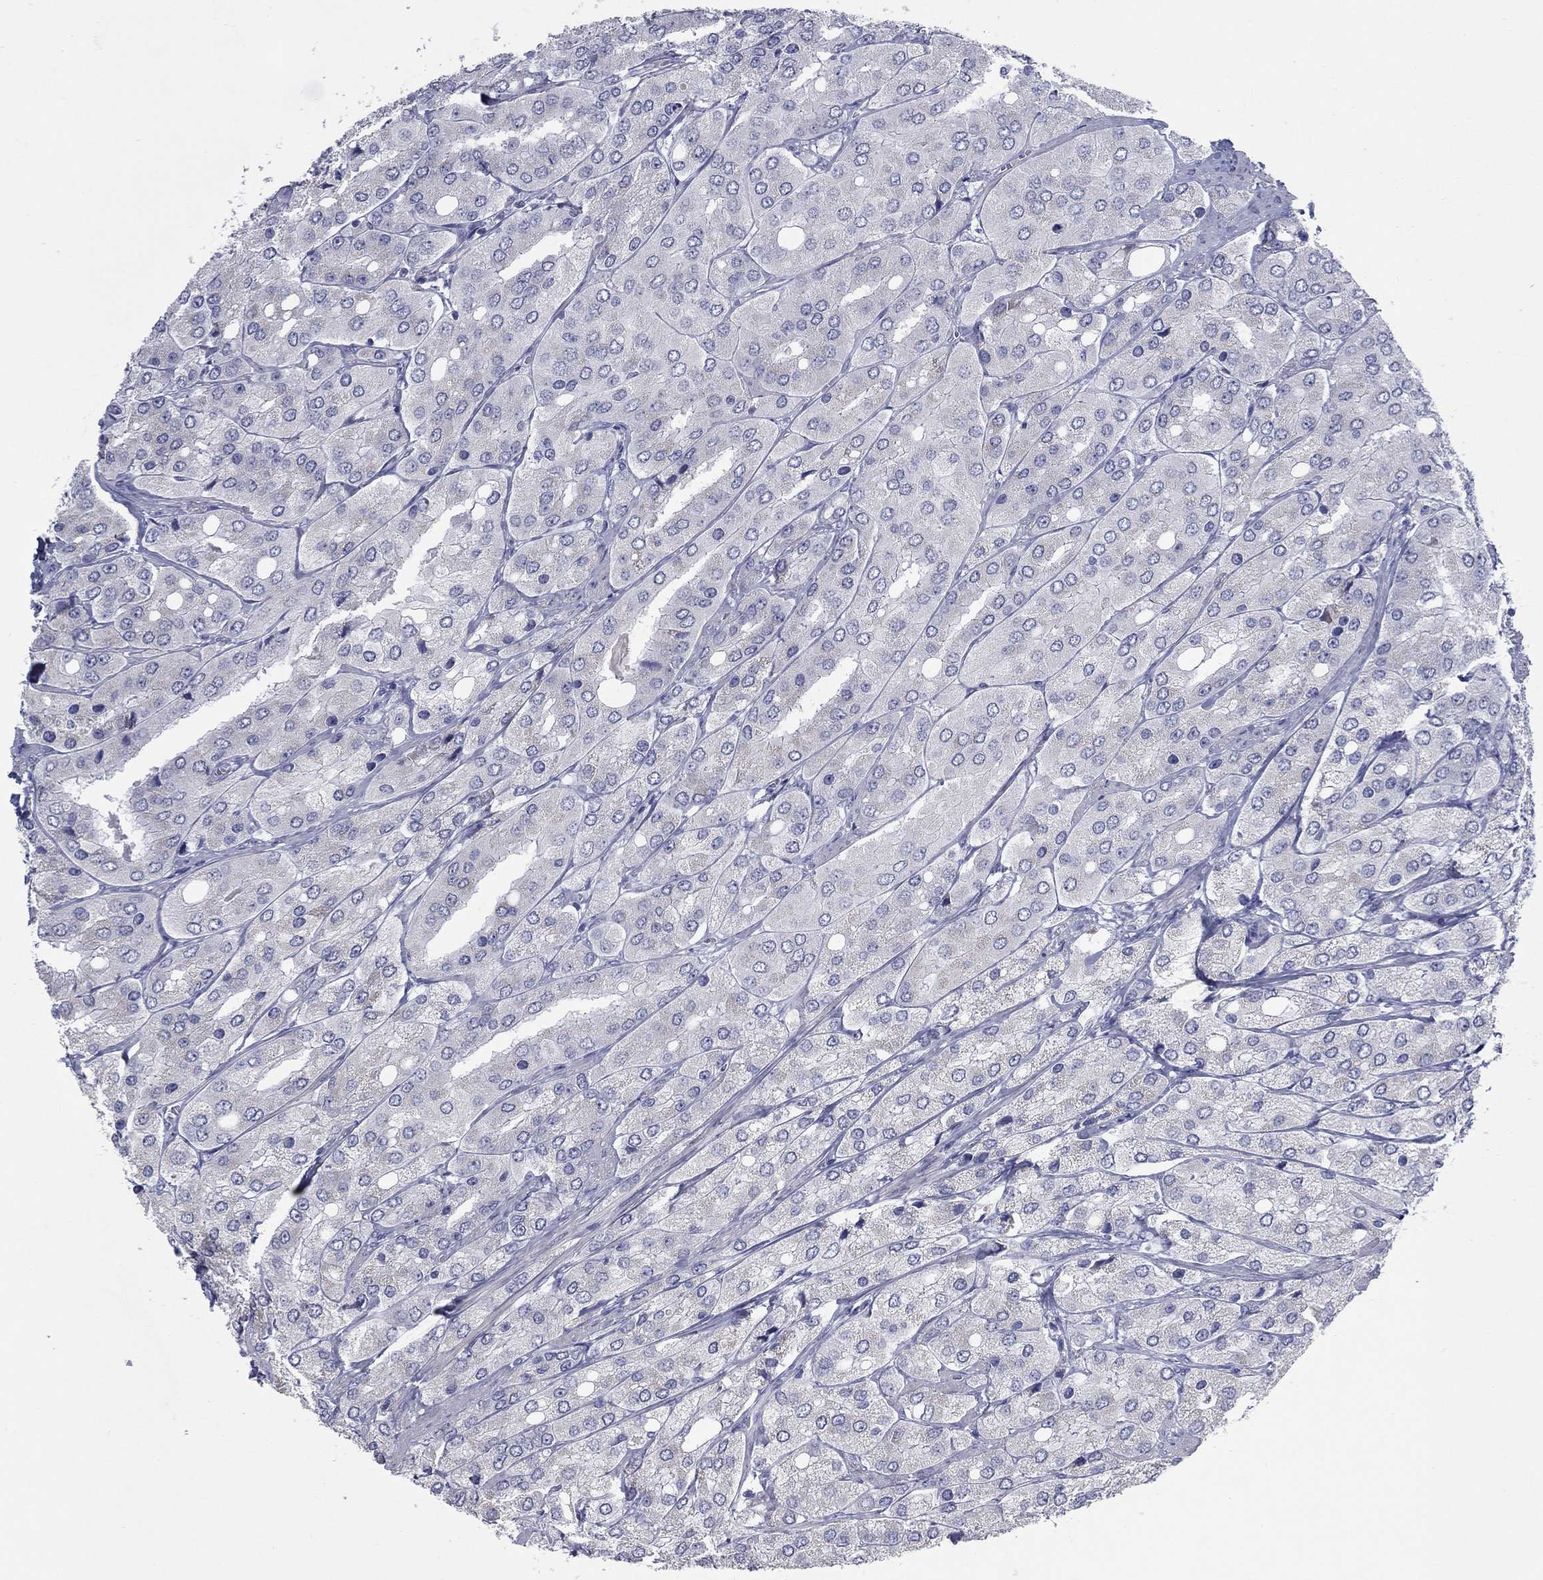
{"staining": {"intensity": "negative", "quantity": "none", "location": "none"}, "tissue": "prostate cancer", "cell_type": "Tumor cells", "image_type": "cancer", "snomed": [{"axis": "morphology", "description": "Adenocarcinoma, Low grade"}, {"axis": "topography", "description": "Prostate"}], "caption": "Immunohistochemical staining of prostate adenocarcinoma (low-grade) exhibits no significant staining in tumor cells.", "gene": "KIRREL2", "patient": {"sex": "male", "age": 69}}